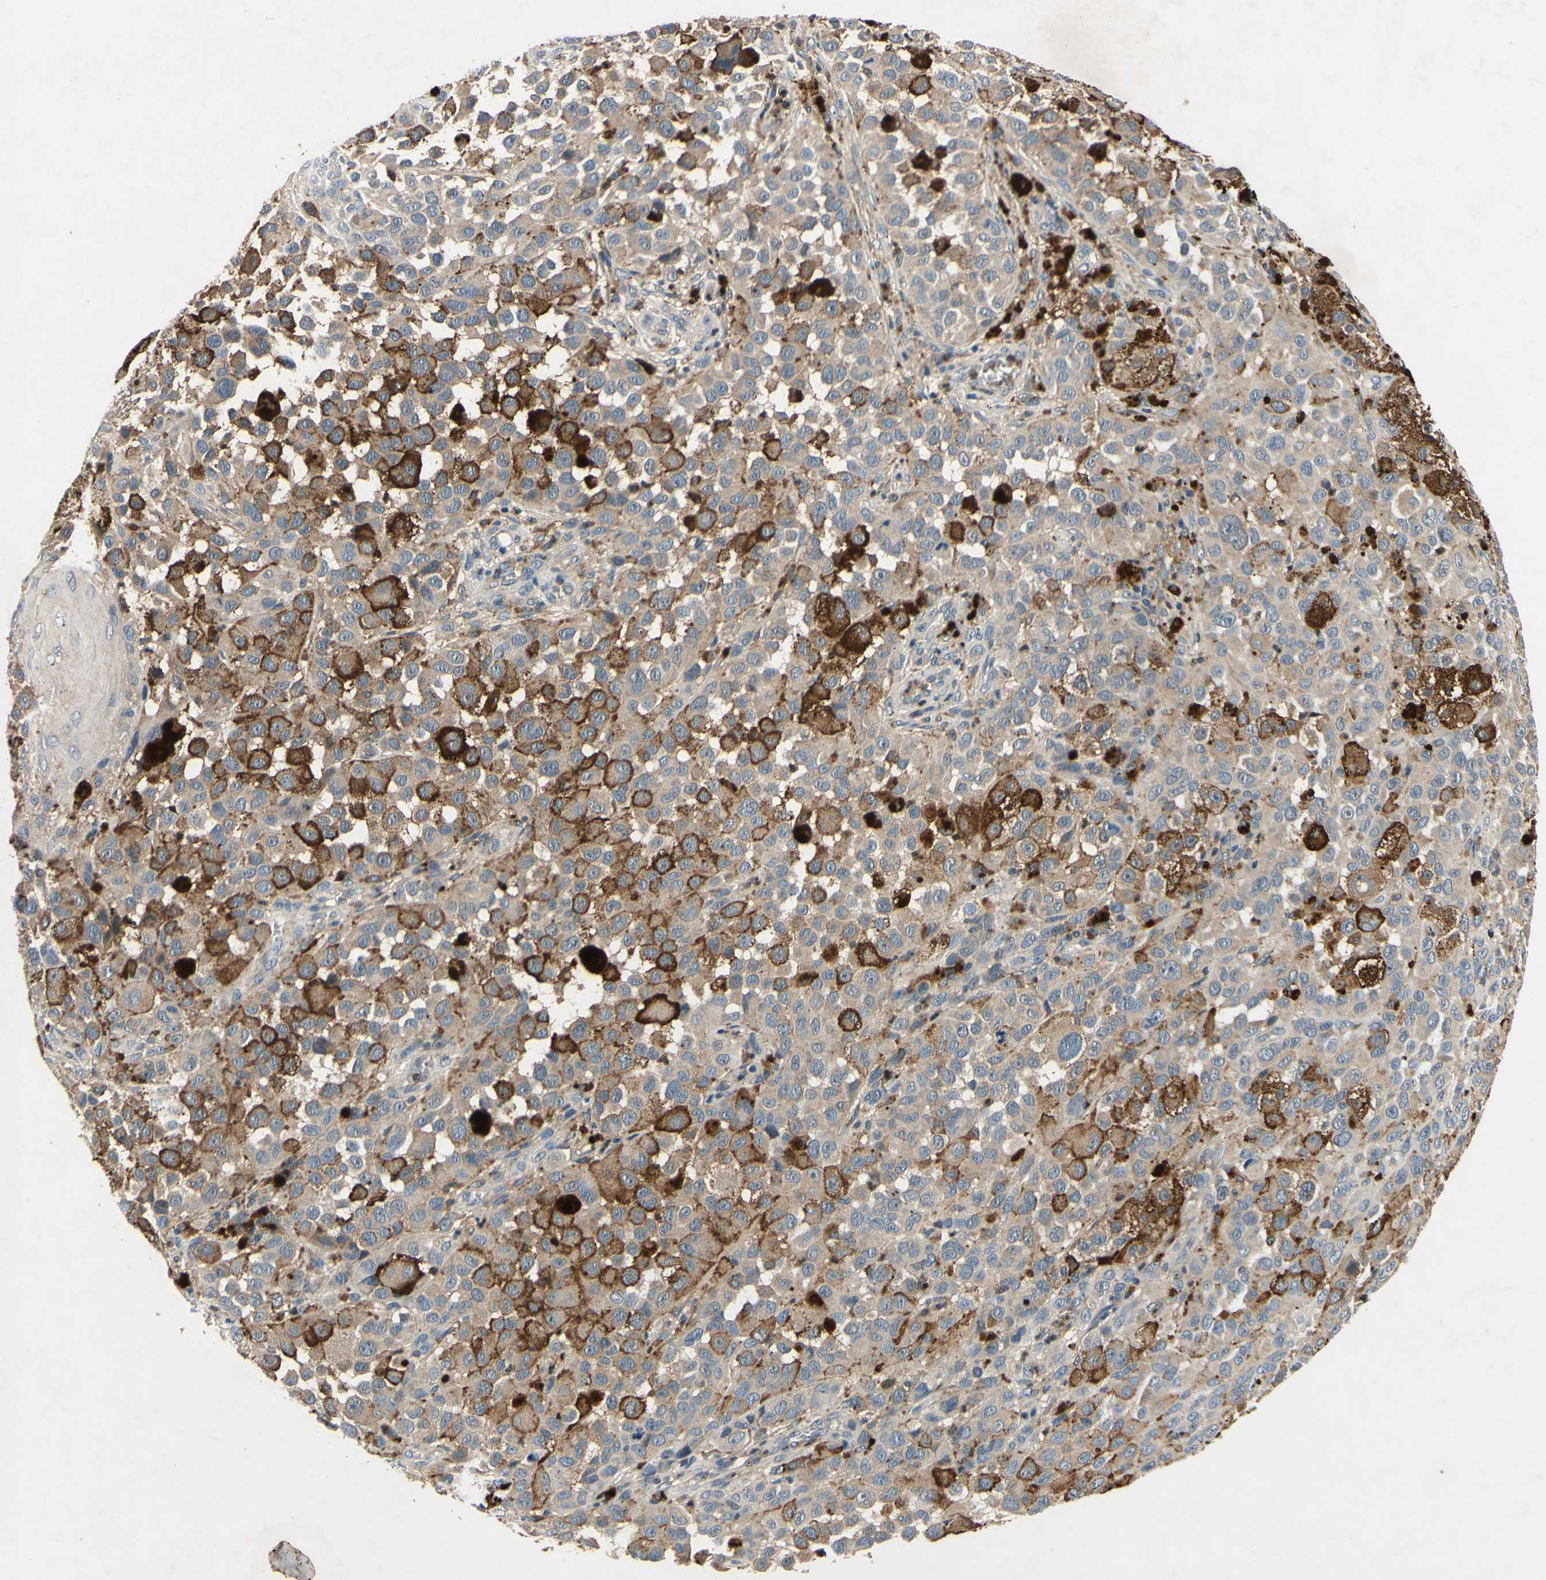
{"staining": {"intensity": "strong", "quantity": "<25%", "location": "cytoplasmic/membranous"}, "tissue": "melanoma", "cell_type": "Tumor cells", "image_type": "cancer", "snomed": [{"axis": "morphology", "description": "Malignant melanoma, NOS"}, {"axis": "topography", "description": "Skin"}], "caption": "This is a photomicrograph of immunohistochemistry staining of malignant melanoma, which shows strong positivity in the cytoplasmic/membranous of tumor cells.", "gene": "PLA2G4A", "patient": {"sex": "male", "age": 96}}